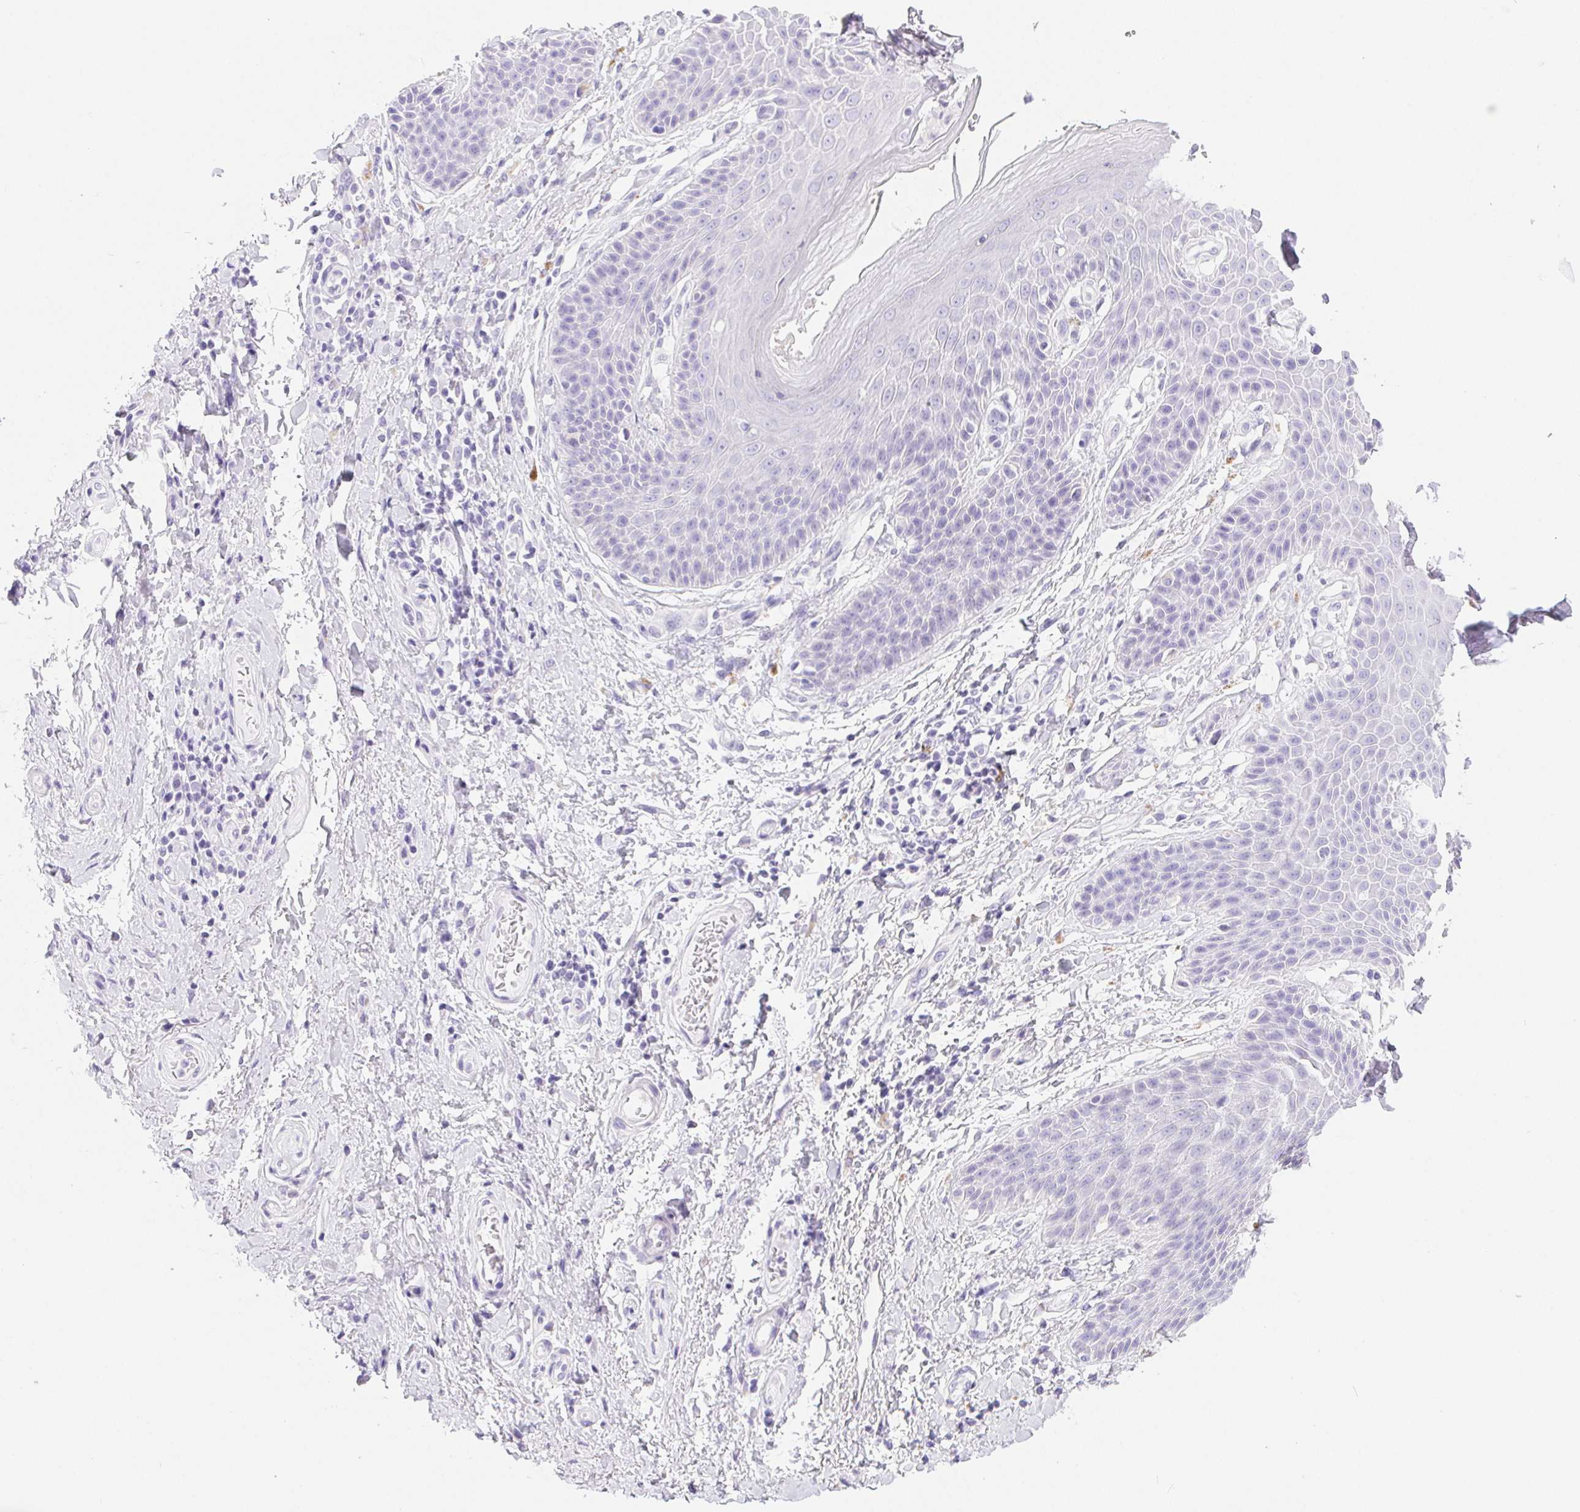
{"staining": {"intensity": "negative", "quantity": "none", "location": "none"}, "tissue": "adipose tissue", "cell_type": "Adipocytes", "image_type": "normal", "snomed": [{"axis": "morphology", "description": "Normal tissue, NOS"}, {"axis": "topography", "description": "Peripheral nerve tissue"}], "caption": "High magnification brightfield microscopy of normal adipose tissue stained with DAB (3,3'-diaminobenzidine) (brown) and counterstained with hematoxylin (blue): adipocytes show no significant positivity. Nuclei are stained in blue.", "gene": "PNLIP", "patient": {"sex": "male", "age": 51}}